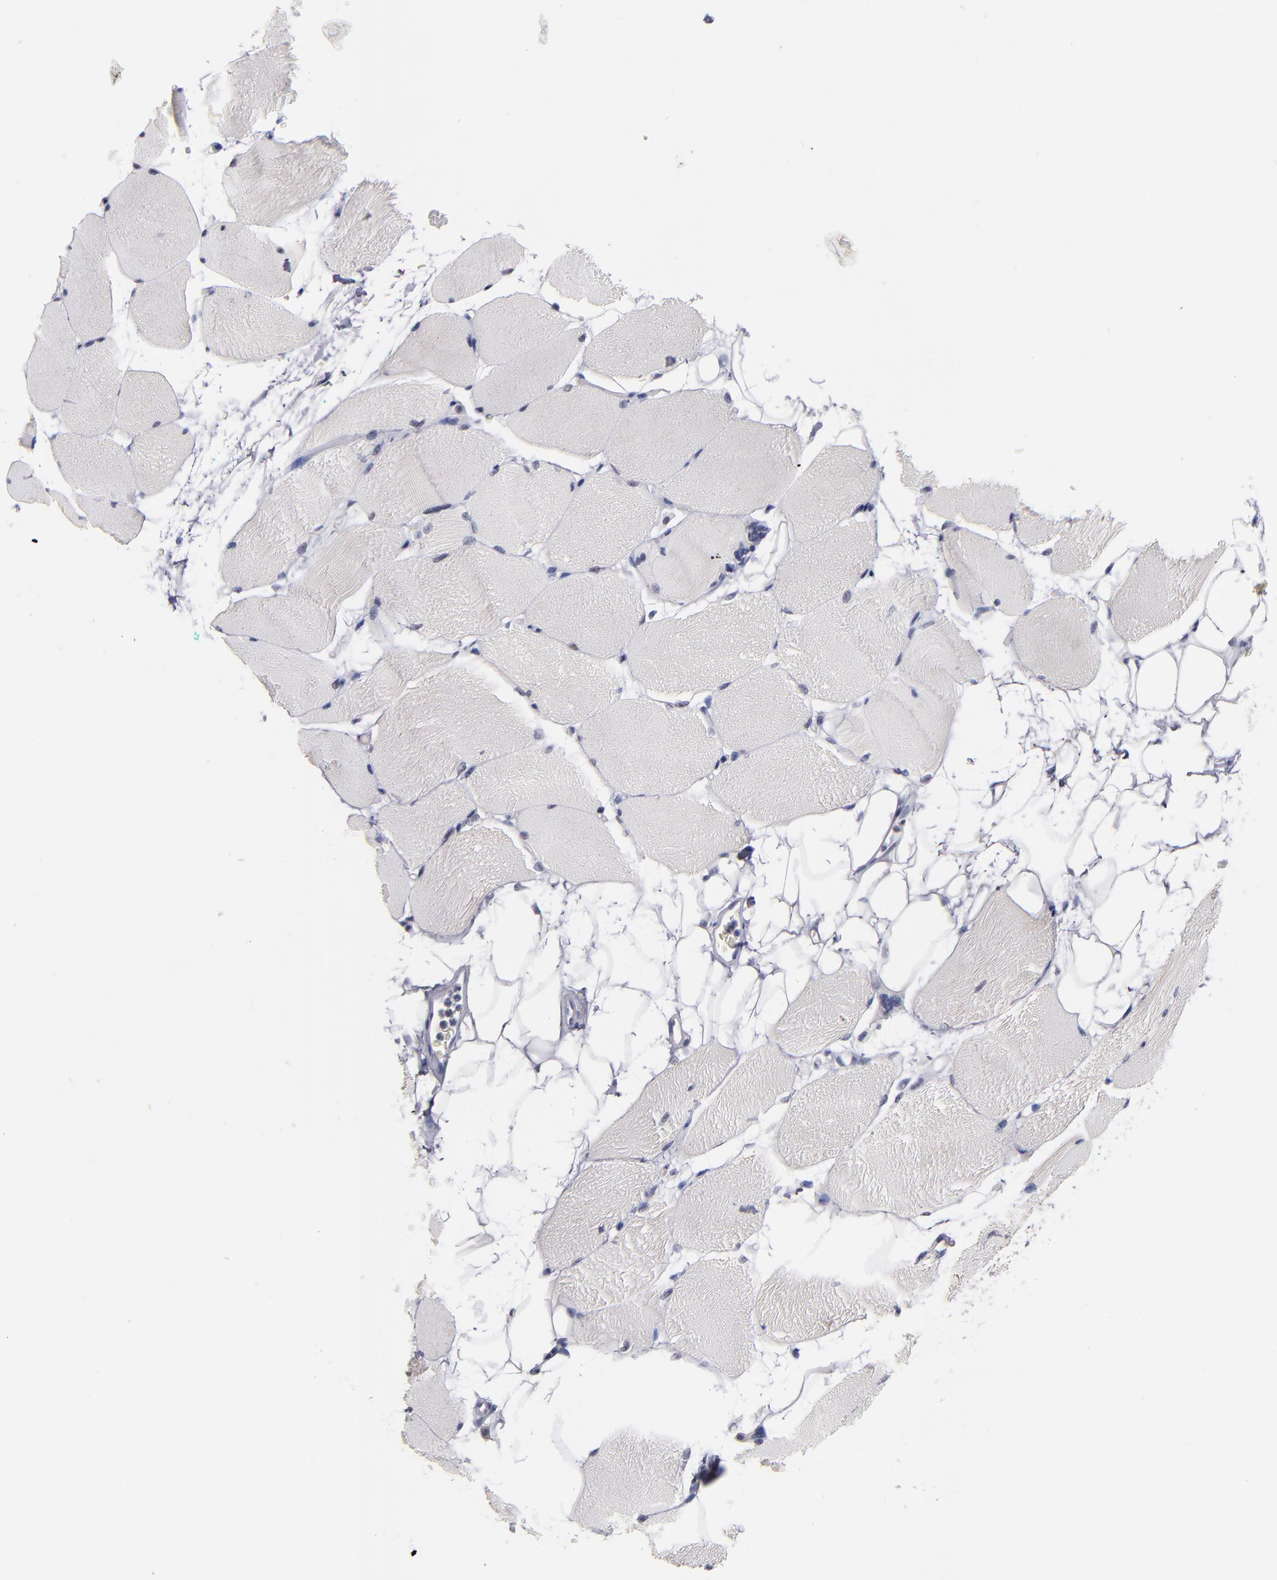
{"staining": {"intensity": "weak", "quantity": "<25%", "location": "cytoplasmic/membranous"}, "tissue": "skeletal muscle", "cell_type": "Myocytes", "image_type": "normal", "snomed": [{"axis": "morphology", "description": "Normal tissue, NOS"}, {"axis": "topography", "description": "Skeletal muscle"}, {"axis": "topography", "description": "Parathyroid gland"}], "caption": "An IHC image of unremarkable skeletal muscle is shown. There is no staining in myocytes of skeletal muscle. (DAB (3,3'-diaminobenzidine) immunohistochemistry (IHC) visualized using brightfield microscopy, high magnification).", "gene": "RAF1", "patient": {"sex": "female", "age": 37}}